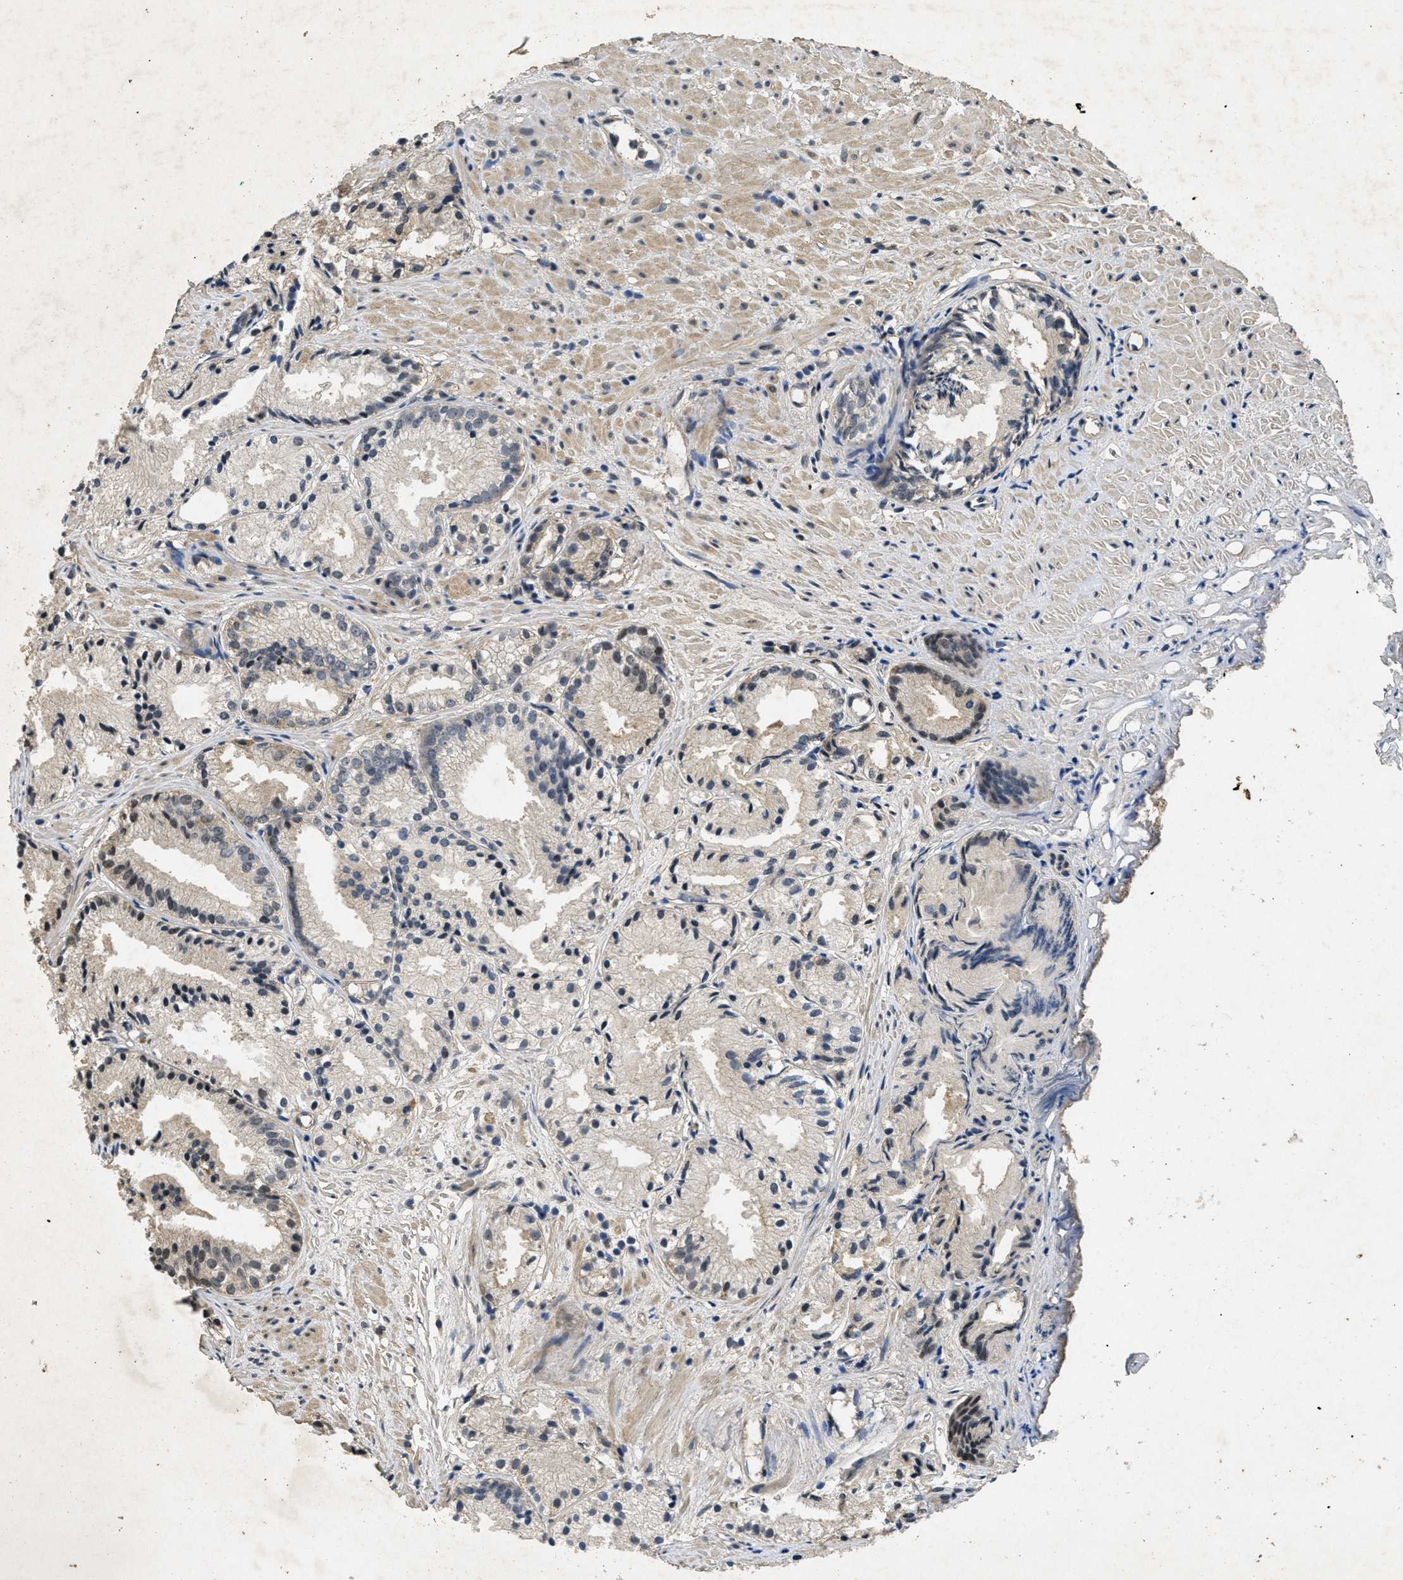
{"staining": {"intensity": "moderate", "quantity": "<25%", "location": "nuclear"}, "tissue": "prostate cancer", "cell_type": "Tumor cells", "image_type": "cancer", "snomed": [{"axis": "morphology", "description": "Adenocarcinoma, Low grade"}, {"axis": "topography", "description": "Prostate"}], "caption": "Protein expression analysis of human prostate cancer (low-grade adenocarcinoma) reveals moderate nuclear staining in about <25% of tumor cells.", "gene": "PAPOLG", "patient": {"sex": "male", "age": 72}}